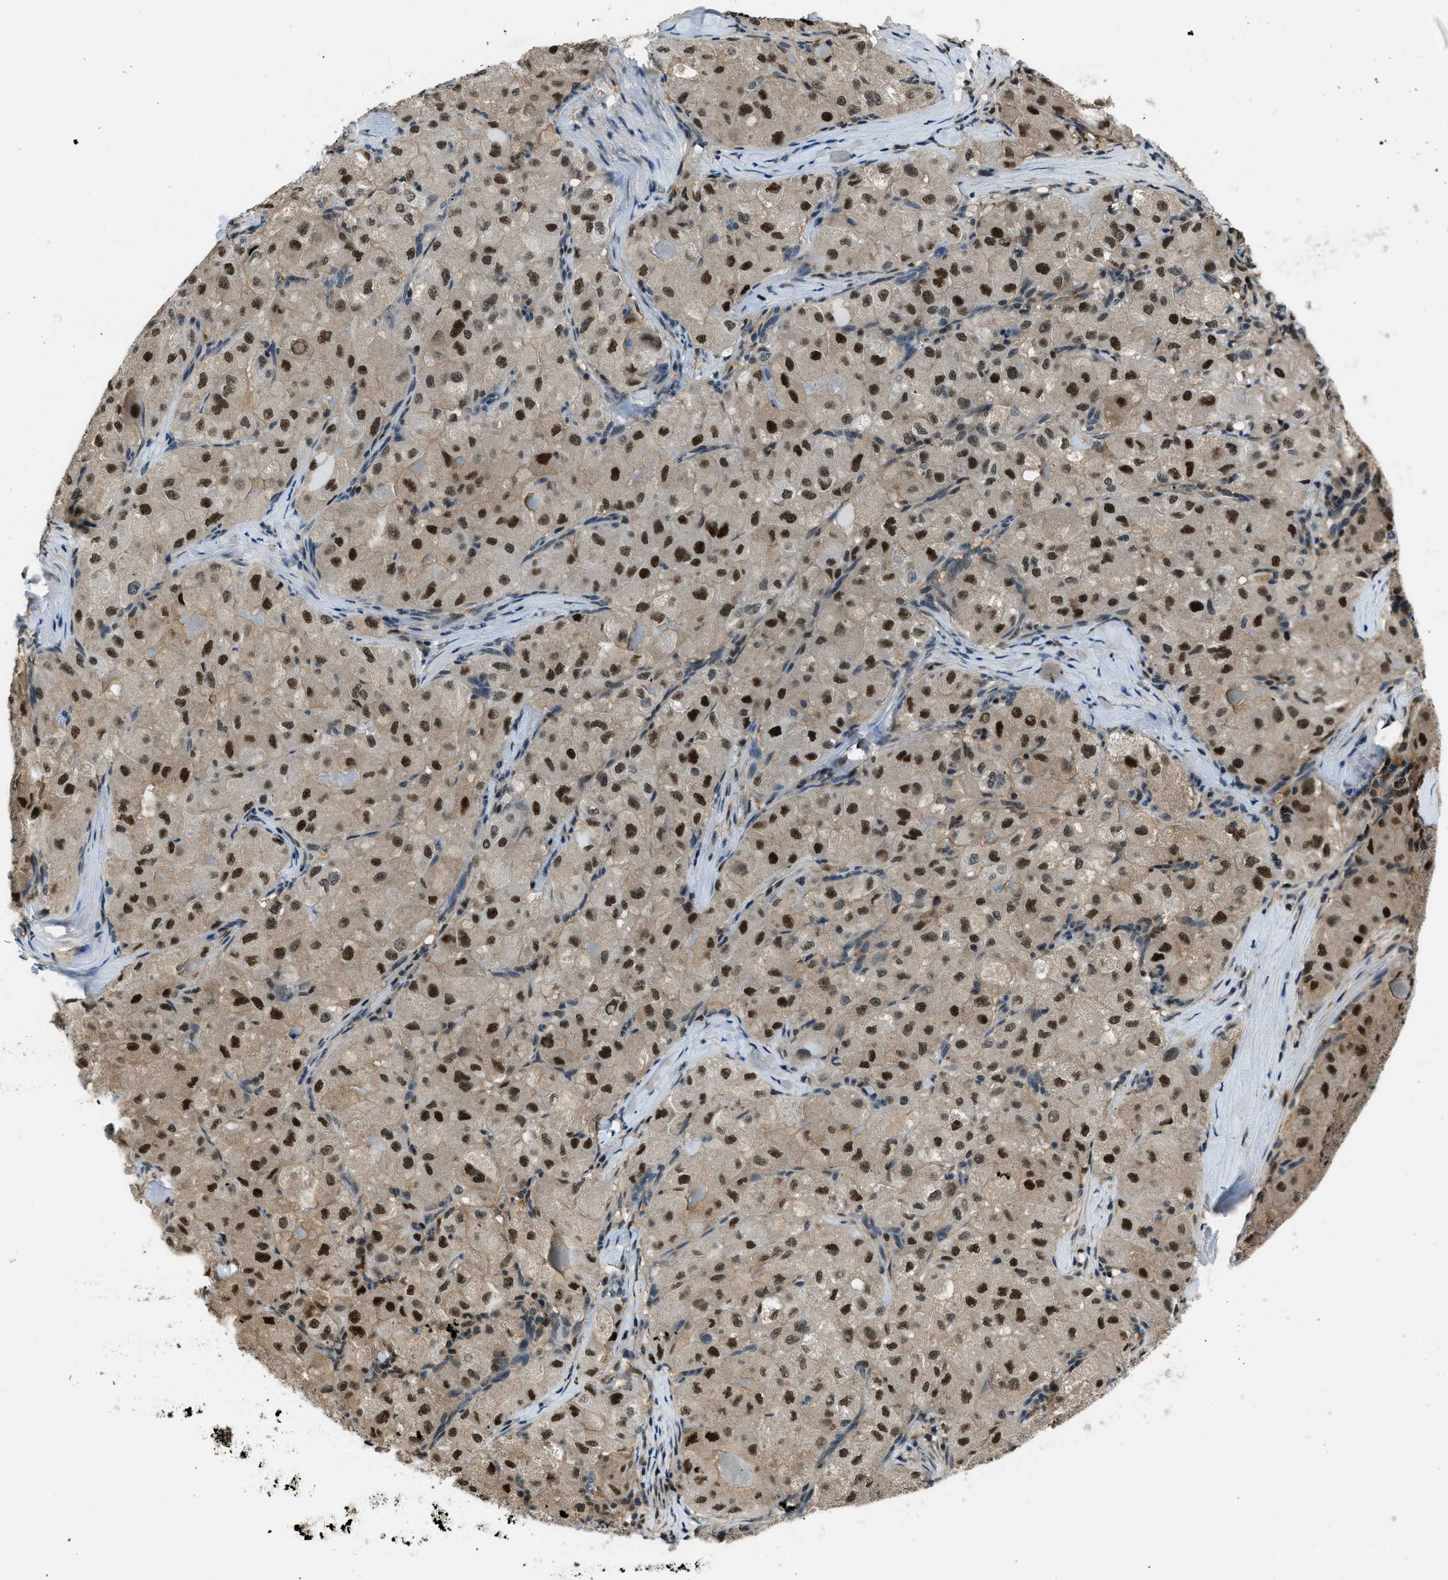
{"staining": {"intensity": "strong", "quantity": ">75%", "location": "nuclear"}, "tissue": "liver cancer", "cell_type": "Tumor cells", "image_type": "cancer", "snomed": [{"axis": "morphology", "description": "Carcinoma, Hepatocellular, NOS"}, {"axis": "topography", "description": "Liver"}], "caption": "DAB immunohistochemical staining of human liver hepatocellular carcinoma shows strong nuclear protein staining in about >75% of tumor cells.", "gene": "OGFR", "patient": {"sex": "male", "age": 80}}